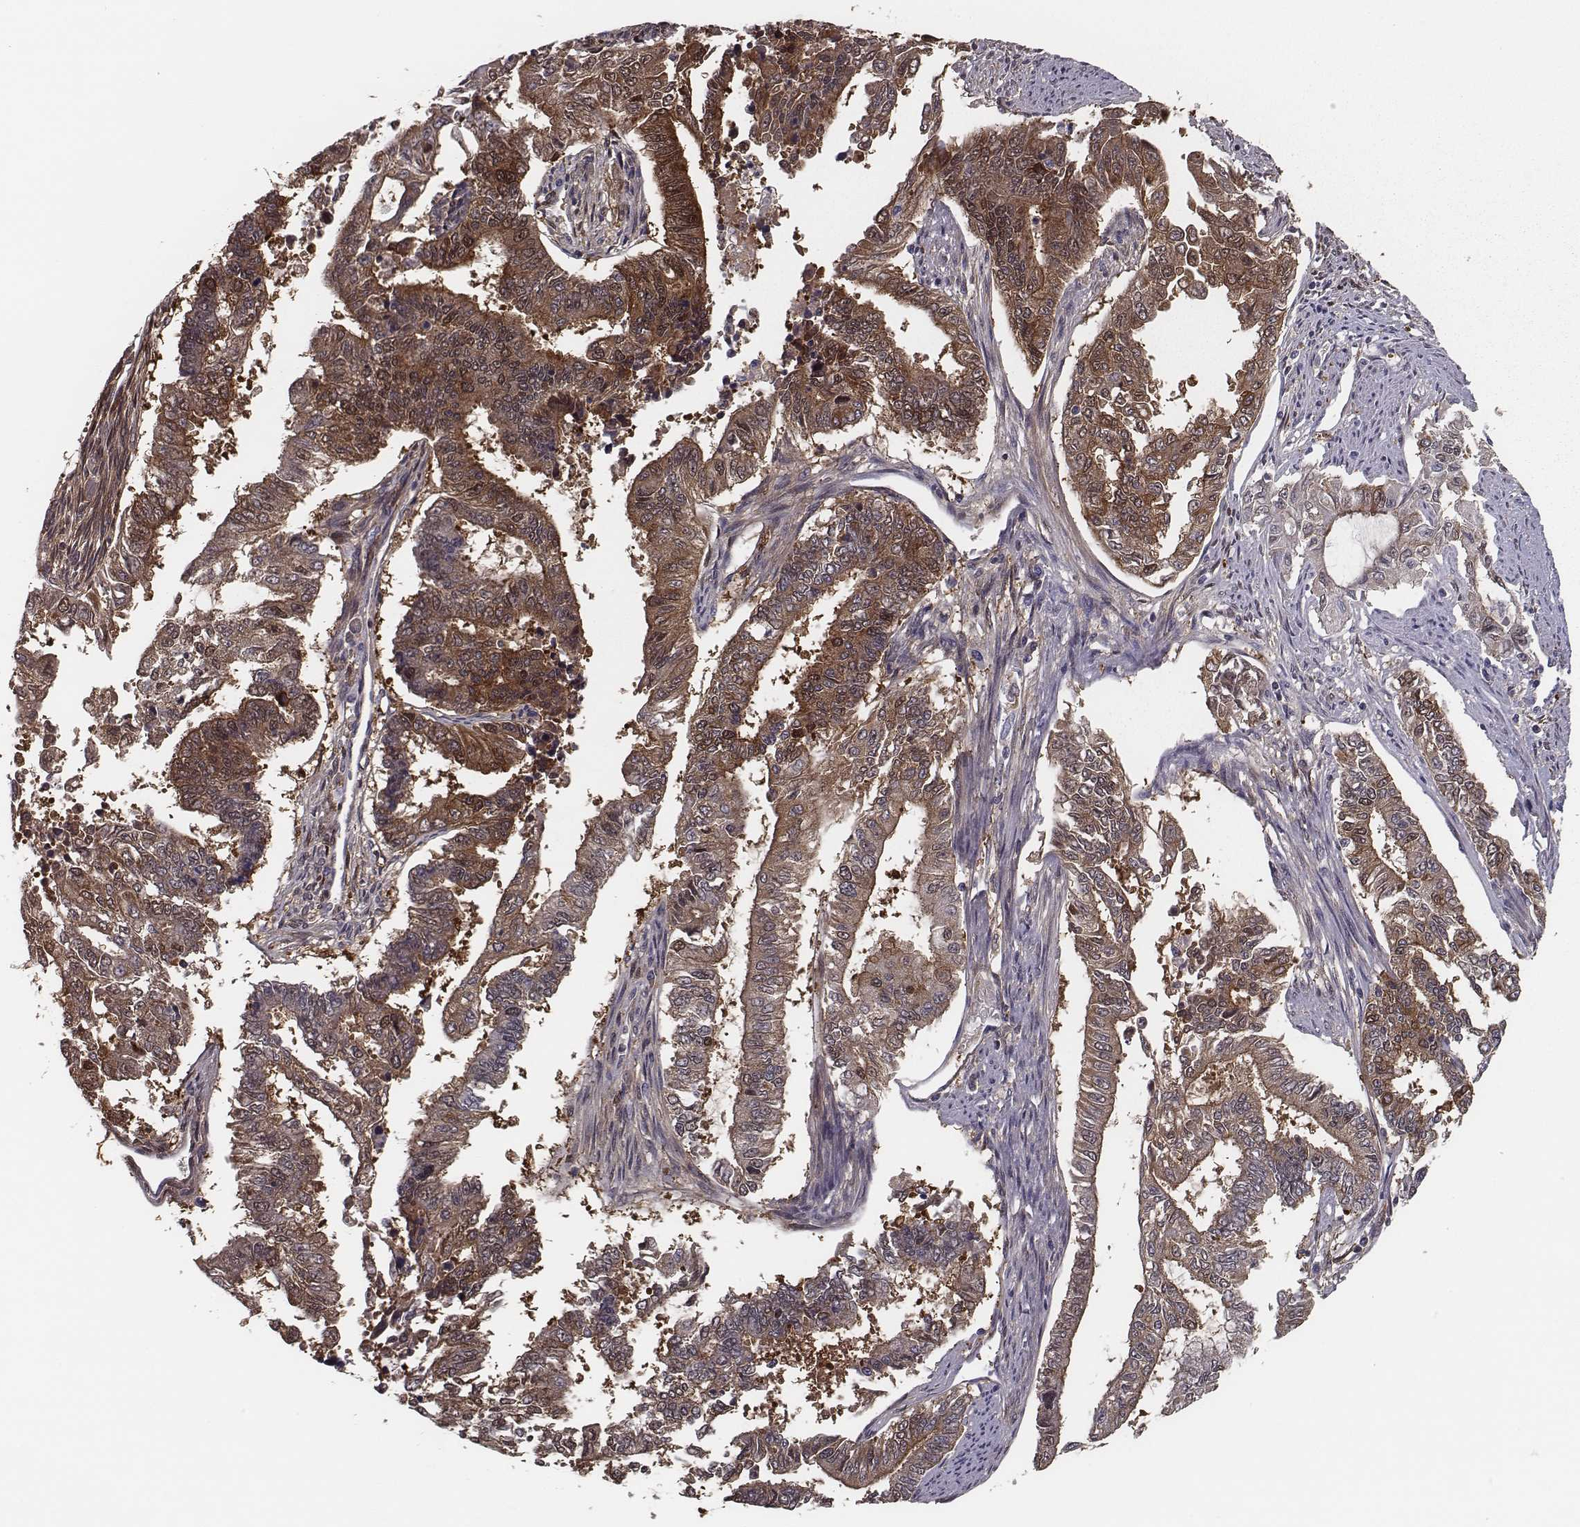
{"staining": {"intensity": "moderate", "quantity": ">75%", "location": "cytoplasmic/membranous"}, "tissue": "endometrial cancer", "cell_type": "Tumor cells", "image_type": "cancer", "snomed": [{"axis": "morphology", "description": "Adenocarcinoma, NOS"}, {"axis": "topography", "description": "Uterus"}], "caption": "Protein staining displays moderate cytoplasmic/membranous expression in approximately >75% of tumor cells in endometrial adenocarcinoma.", "gene": "ISYNA1", "patient": {"sex": "female", "age": 59}}